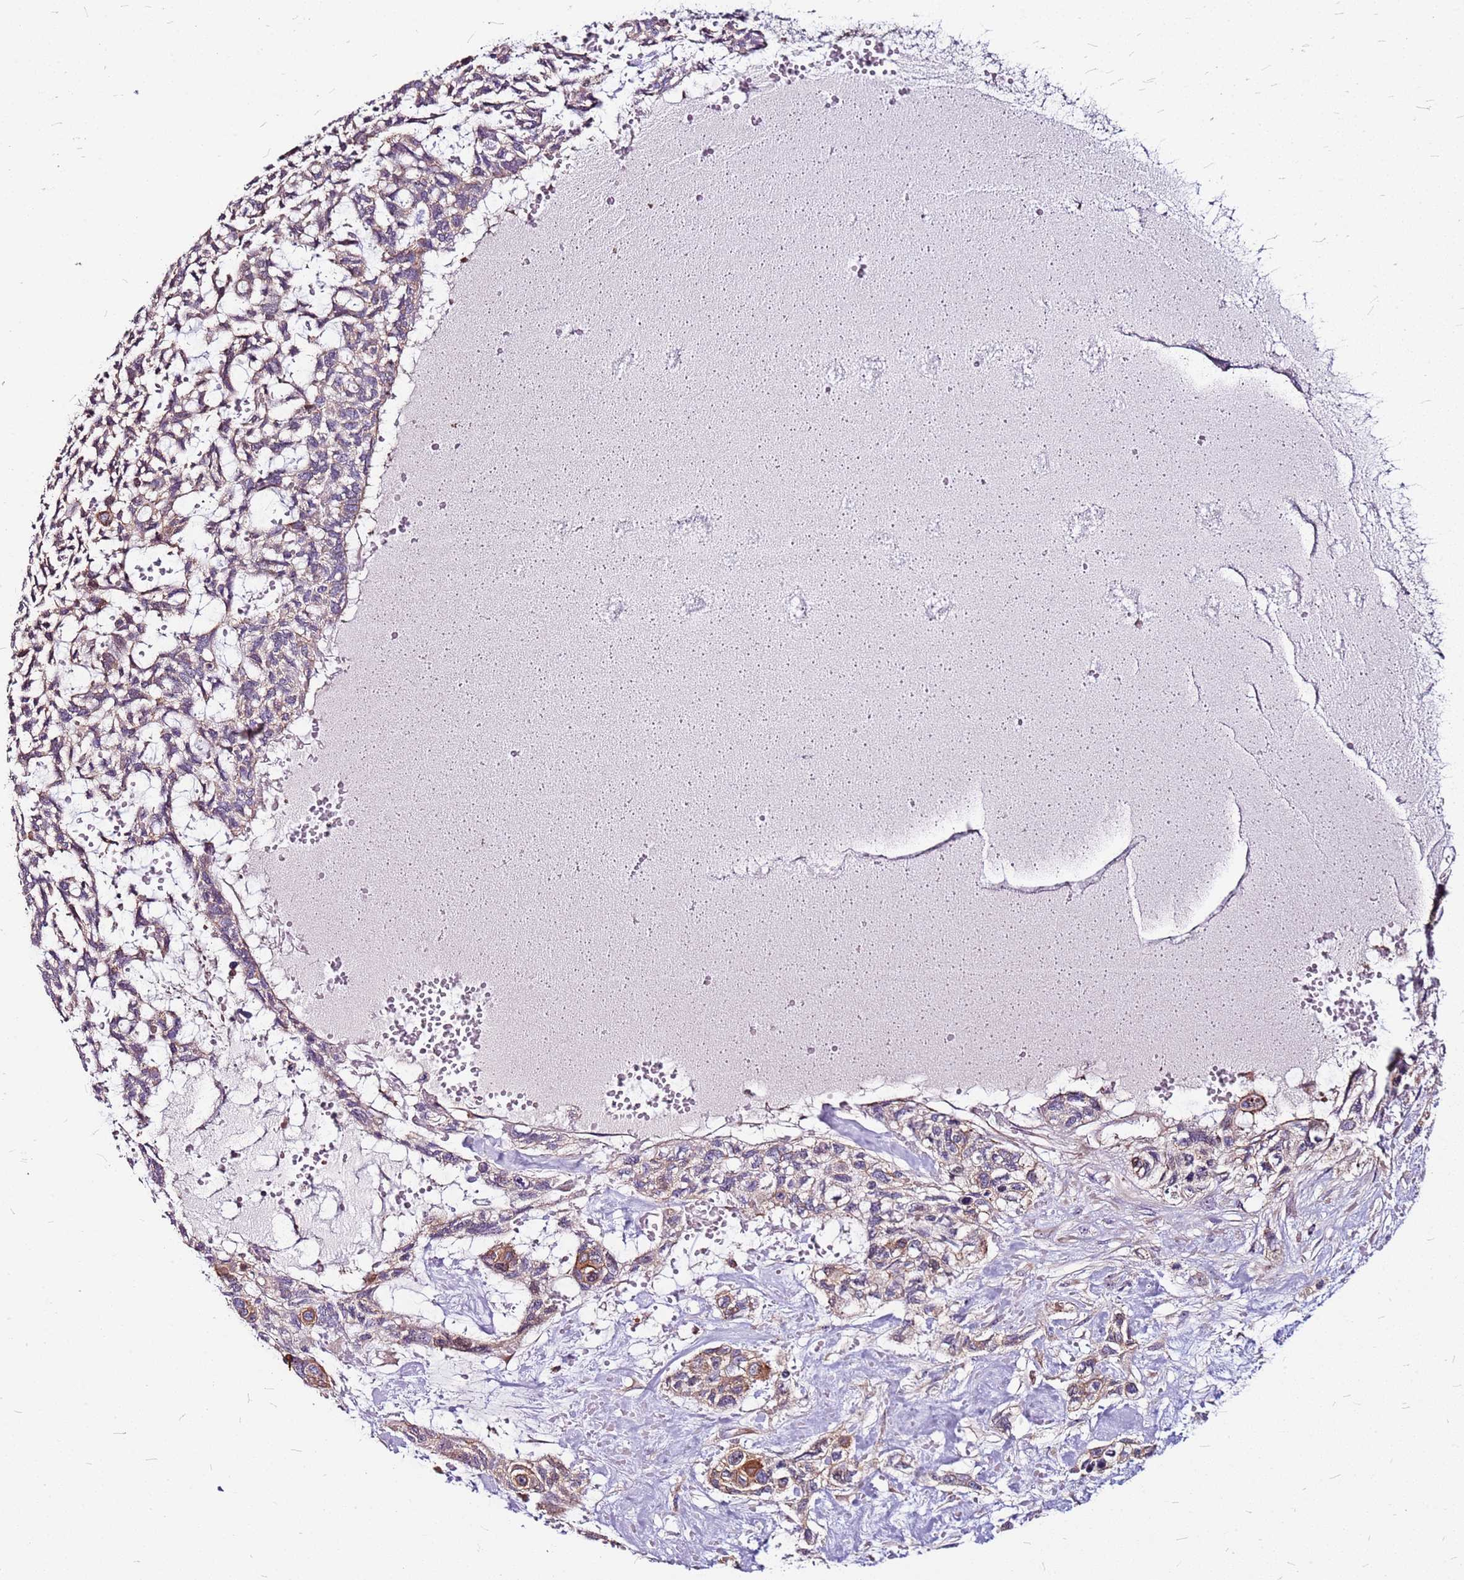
{"staining": {"intensity": "moderate", "quantity": "<25%", "location": "cytoplasmic/membranous"}, "tissue": "skin cancer", "cell_type": "Tumor cells", "image_type": "cancer", "snomed": [{"axis": "morphology", "description": "Basal cell carcinoma"}, {"axis": "topography", "description": "Skin"}], "caption": "Immunohistochemical staining of skin cancer displays moderate cytoplasmic/membranous protein staining in approximately <25% of tumor cells.", "gene": "TOPAZ1", "patient": {"sex": "male", "age": 88}}